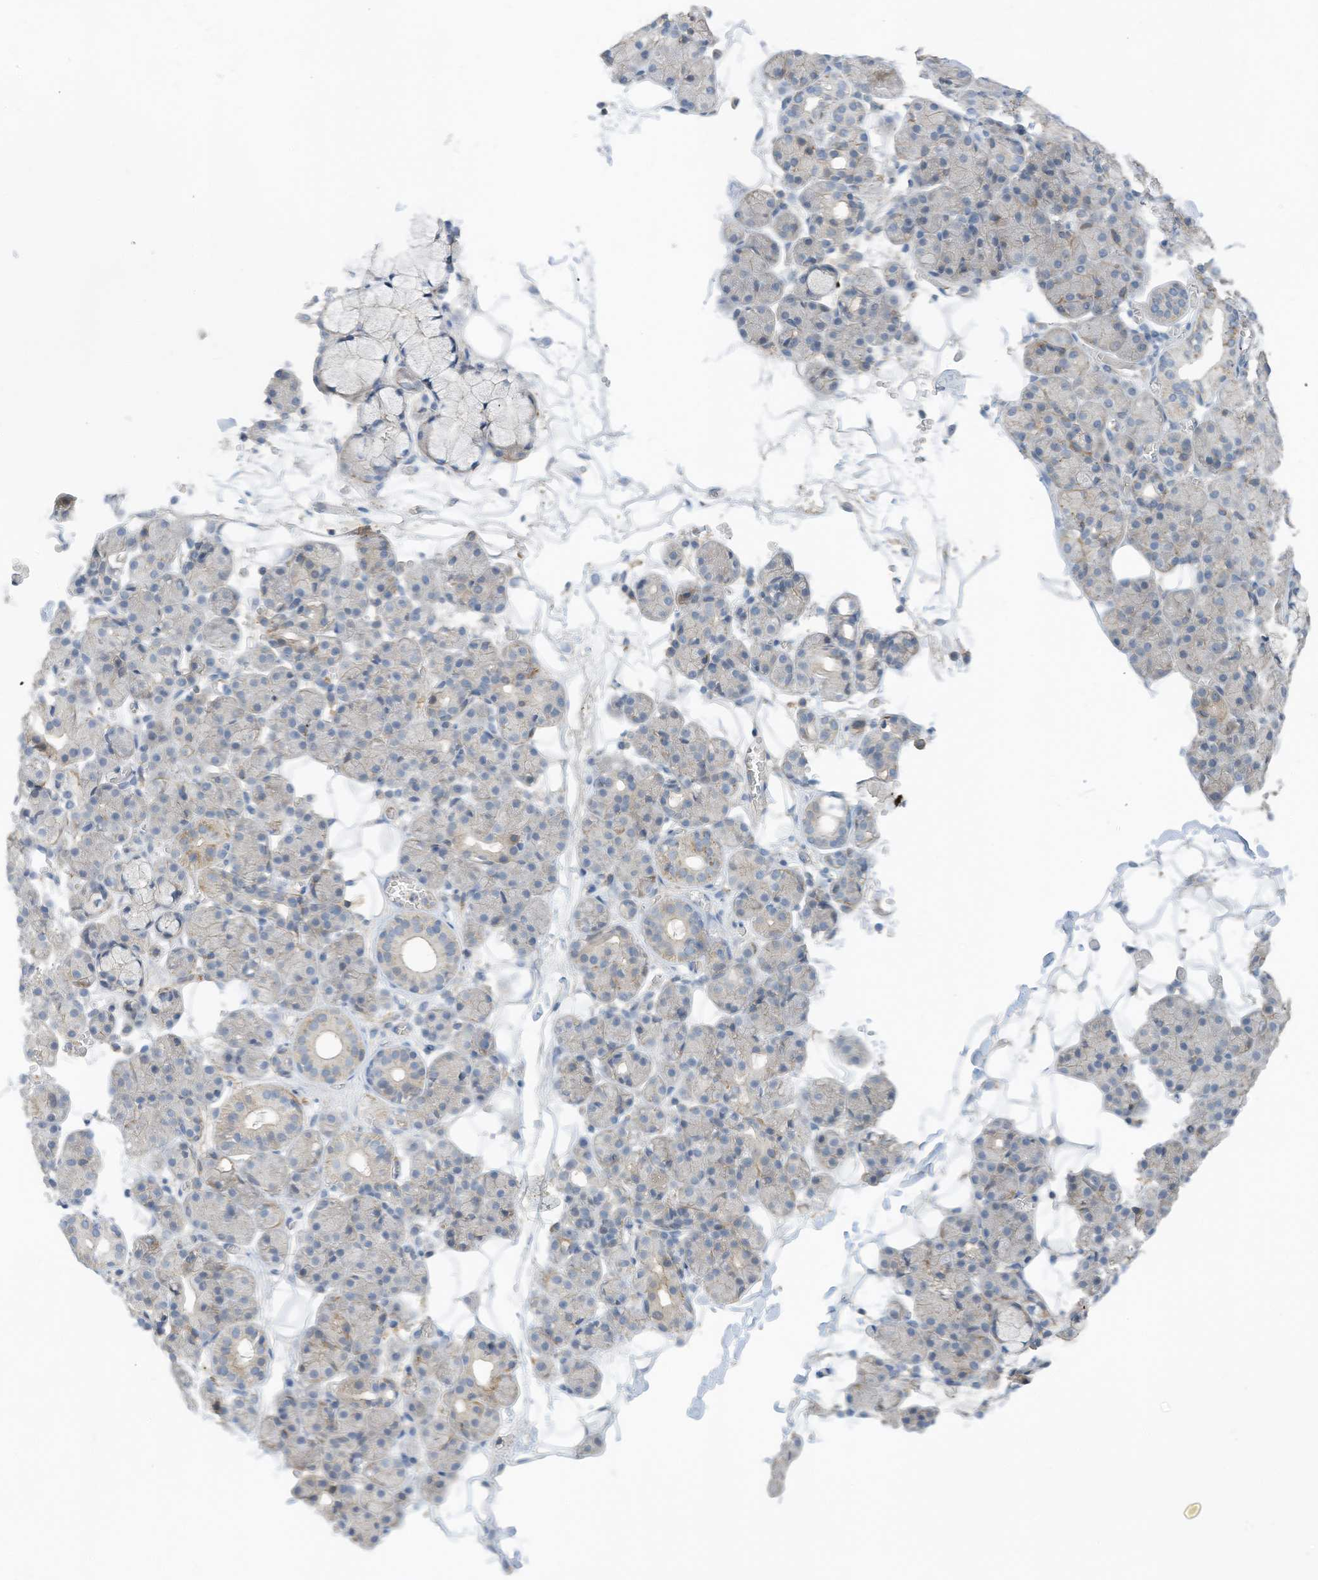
{"staining": {"intensity": "negative", "quantity": "none", "location": "none"}, "tissue": "salivary gland", "cell_type": "Glandular cells", "image_type": "normal", "snomed": [{"axis": "morphology", "description": "Normal tissue, NOS"}, {"axis": "topography", "description": "Salivary gland"}], "caption": "This is a photomicrograph of immunohistochemistry (IHC) staining of normal salivary gland, which shows no expression in glandular cells. The staining is performed using DAB brown chromogen with nuclei counter-stained in using hematoxylin.", "gene": "SLFN14", "patient": {"sex": "male", "age": 63}}